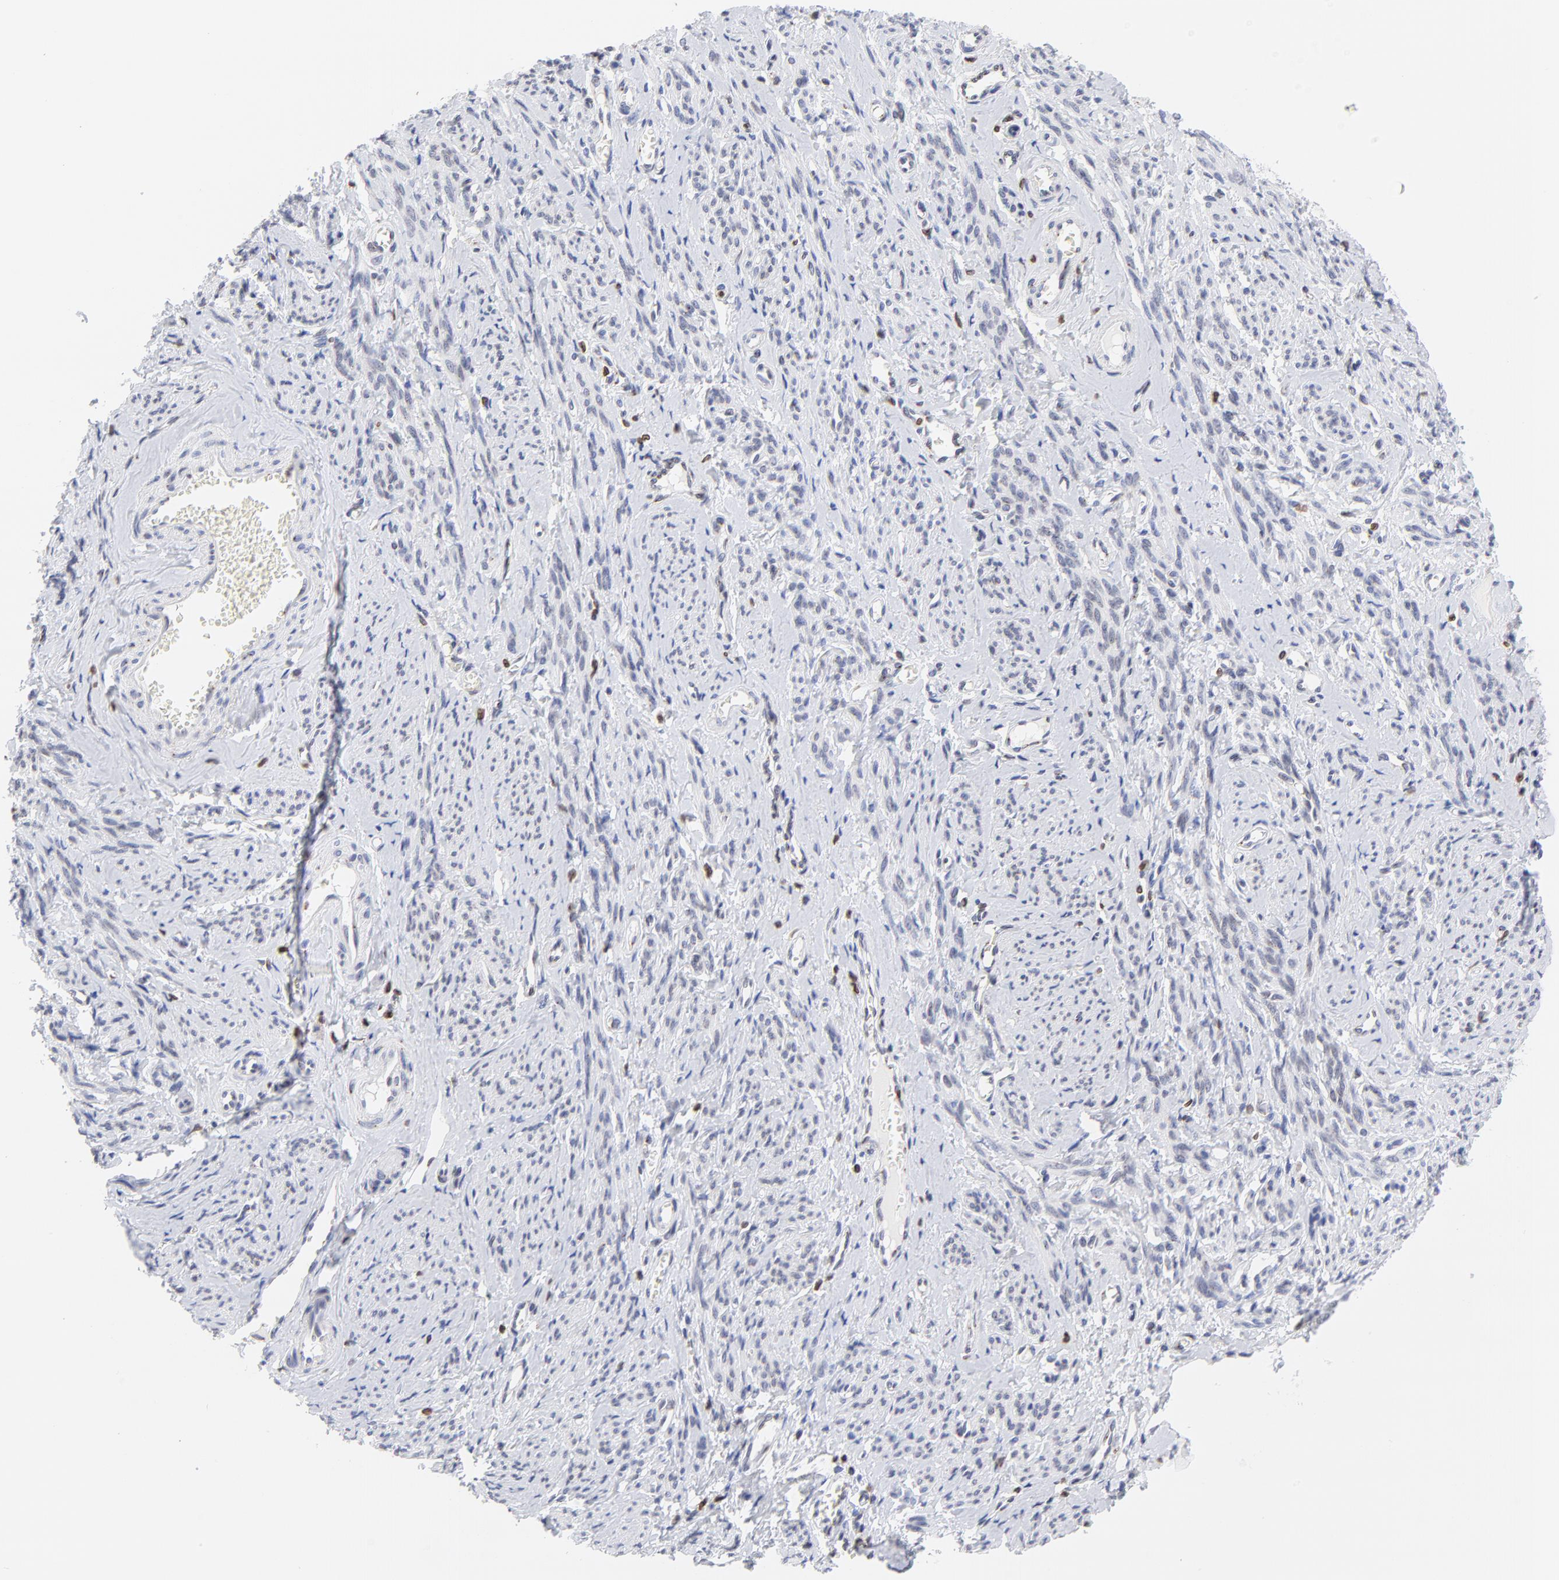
{"staining": {"intensity": "negative", "quantity": "none", "location": "none"}, "tissue": "smooth muscle", "cell_type": "Smooth muscle cells", "image_type": "normal", "snomed": [{"axis": "morphology", "description": "Normal tissue, NOS"}, {"axis": "topography", "description": "Cervix"}, {"axis": "topography", "description": "Endometrium"}], "caption": "Histopathology image shows no protein positivity in smooth muscle cells of normal smooth muscle. The staining is performed using DAB brown chromogen with nuclei counter-stained in using hematoxylin.", "gene": "THAP7", "patient": {"sex": "female", "age": 65}}